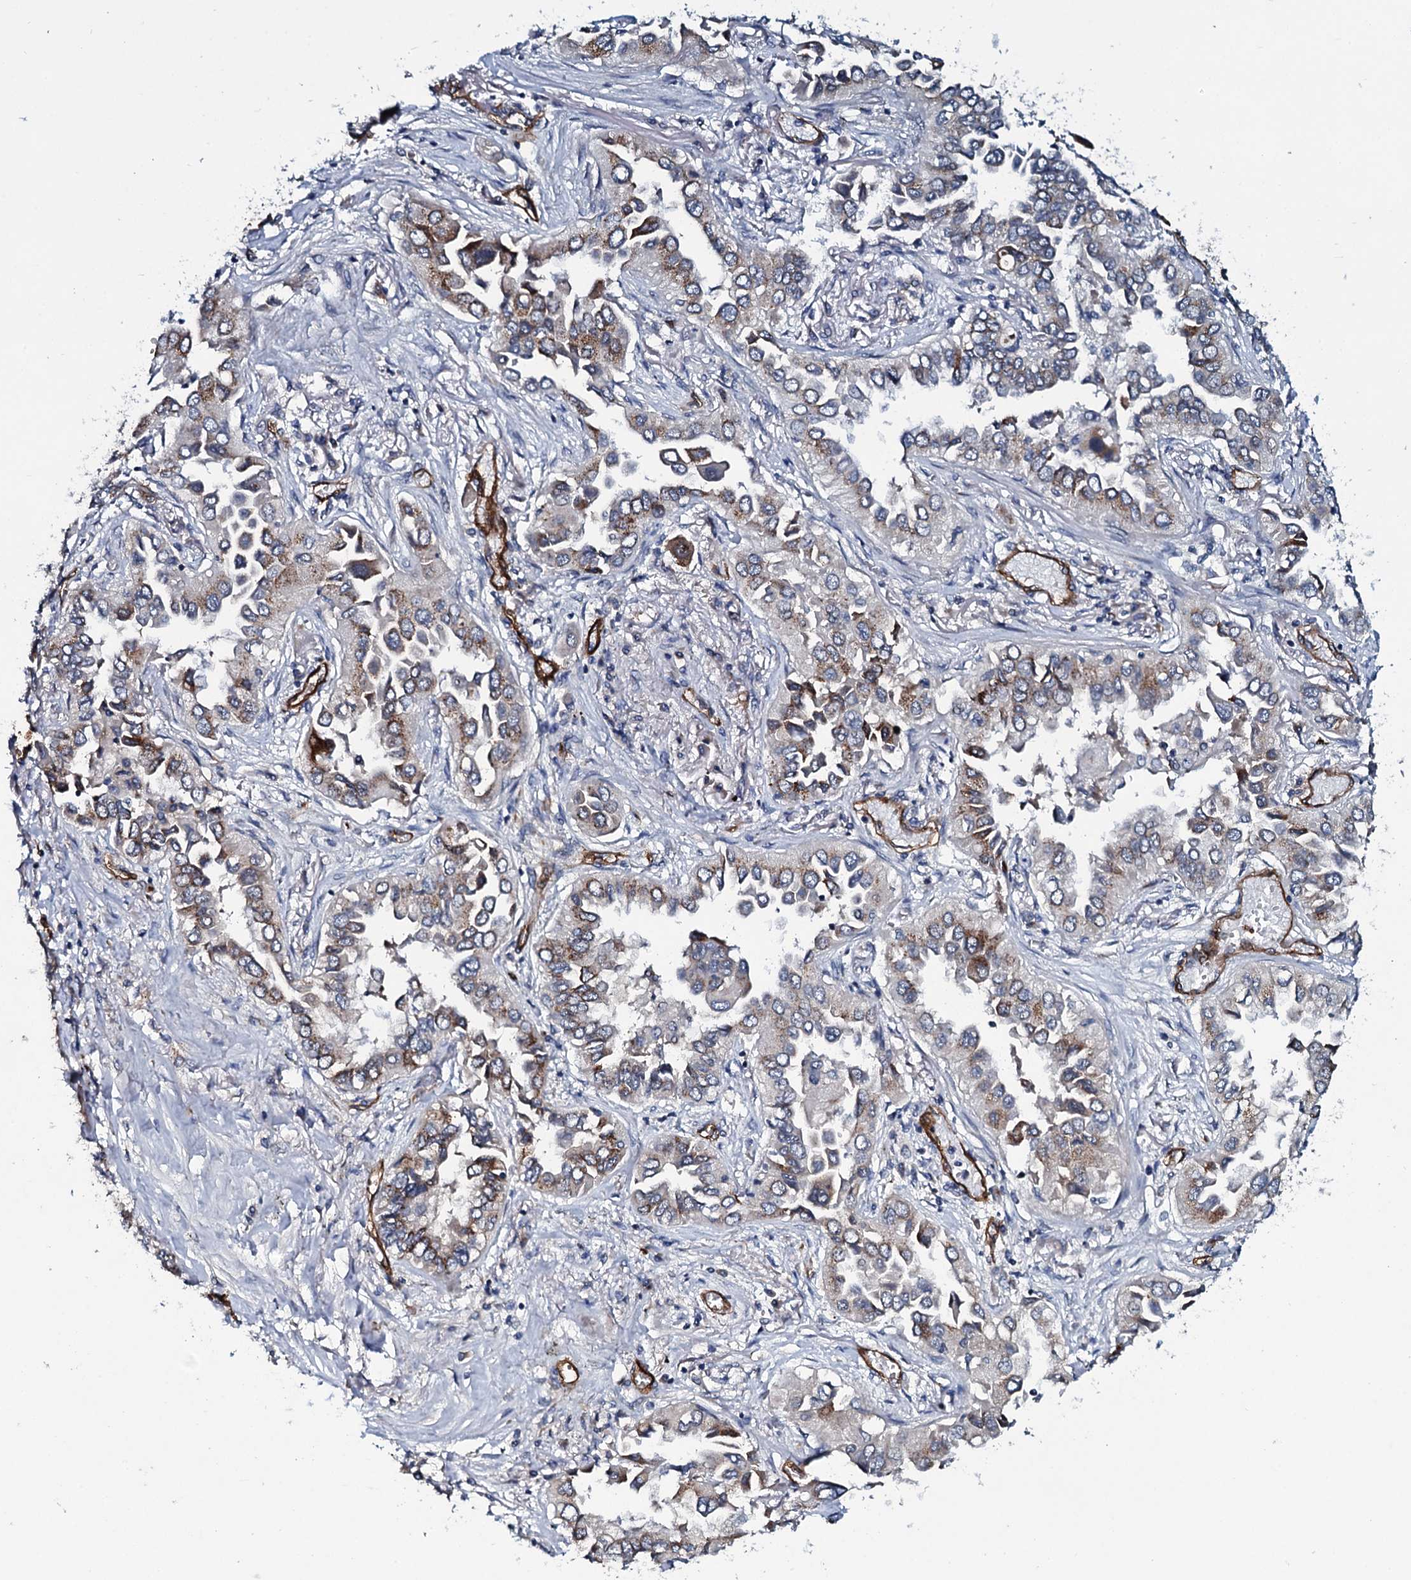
{"staining": {"intensity": "moderate", "quantity": "25%-75%", "location": "cytoplasmic/membranous"}, "tissue": "lung cancer", "cell_type": "Tumor cells", "image_type": "cancer", "snomed": [{"axis": "morphology", "description": "Adenocarcinoma, NOS"}, {"axis": "topography", "description": "Lung"}], "caption": "Immunohistochemistry micrograph of neoplastic tissue: human lung cancer (adenocarcinoma) stained using IHC displays medium levels of moderate protein expression localized specifically in the cytoplasmic/membranous of tumor cells, appearing as a cytoplasmic/membranous brown color.", "gene": "CLEC14A", "patient": {"sex": "female", "age": 76}}